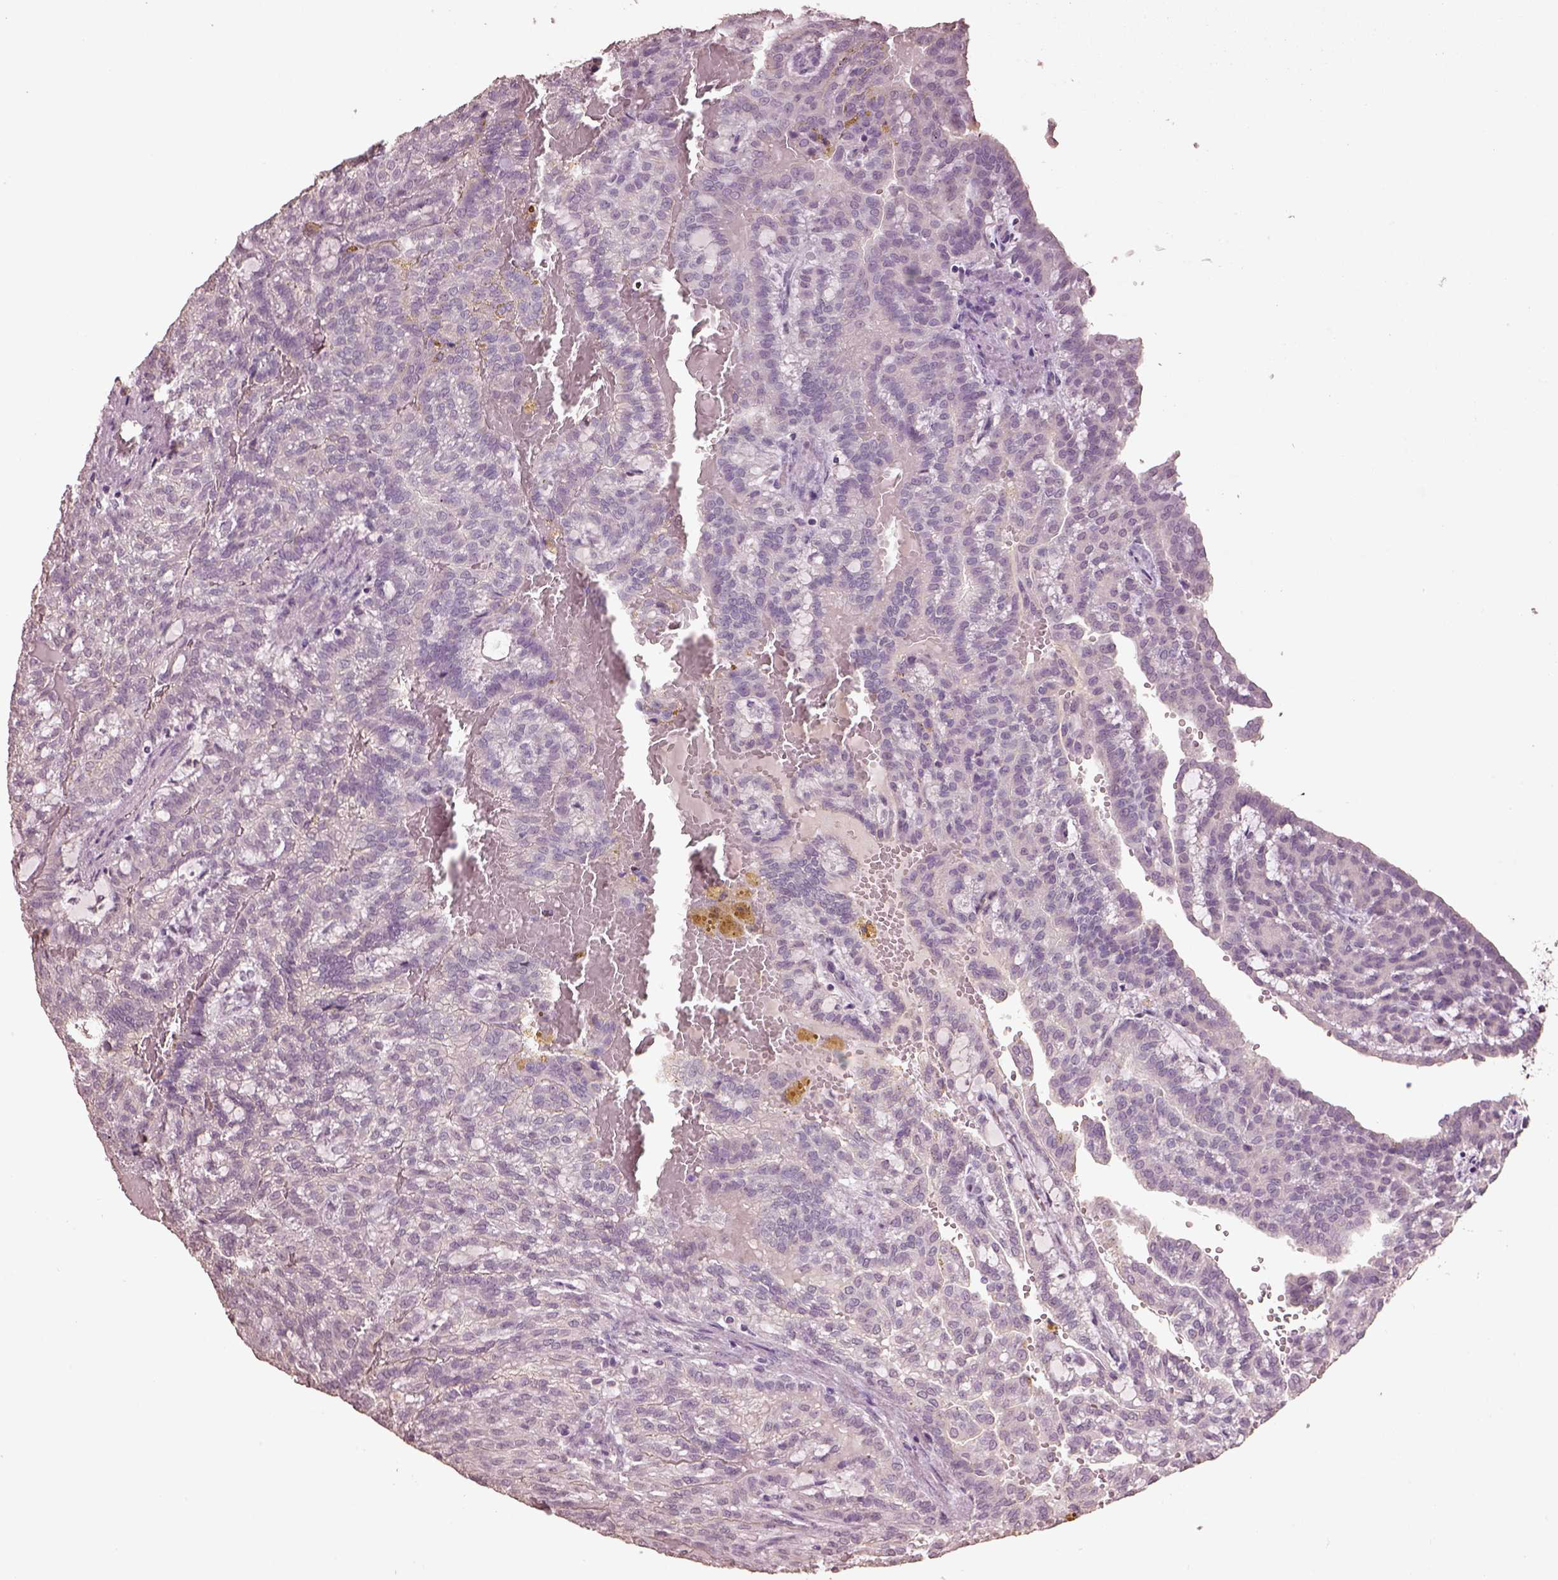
{"staining": {"intensity": "negative", "quantity": "none", "location": "none"}, "tissue": "renal cancer", "cell_type": "Tumor cells", "image_type": "cancer", "snomed": [{"axis": "morphology", "description": "Adenocarcinoma, NOS"}, {"axis": "topography", "description": "Kidney"}], "caption": "There is no significant expression in tumor cells of renal cancer (adenocarcinoma).", "gene": "KCNIP3", "patient": {"sex": "male", "age": 63}}